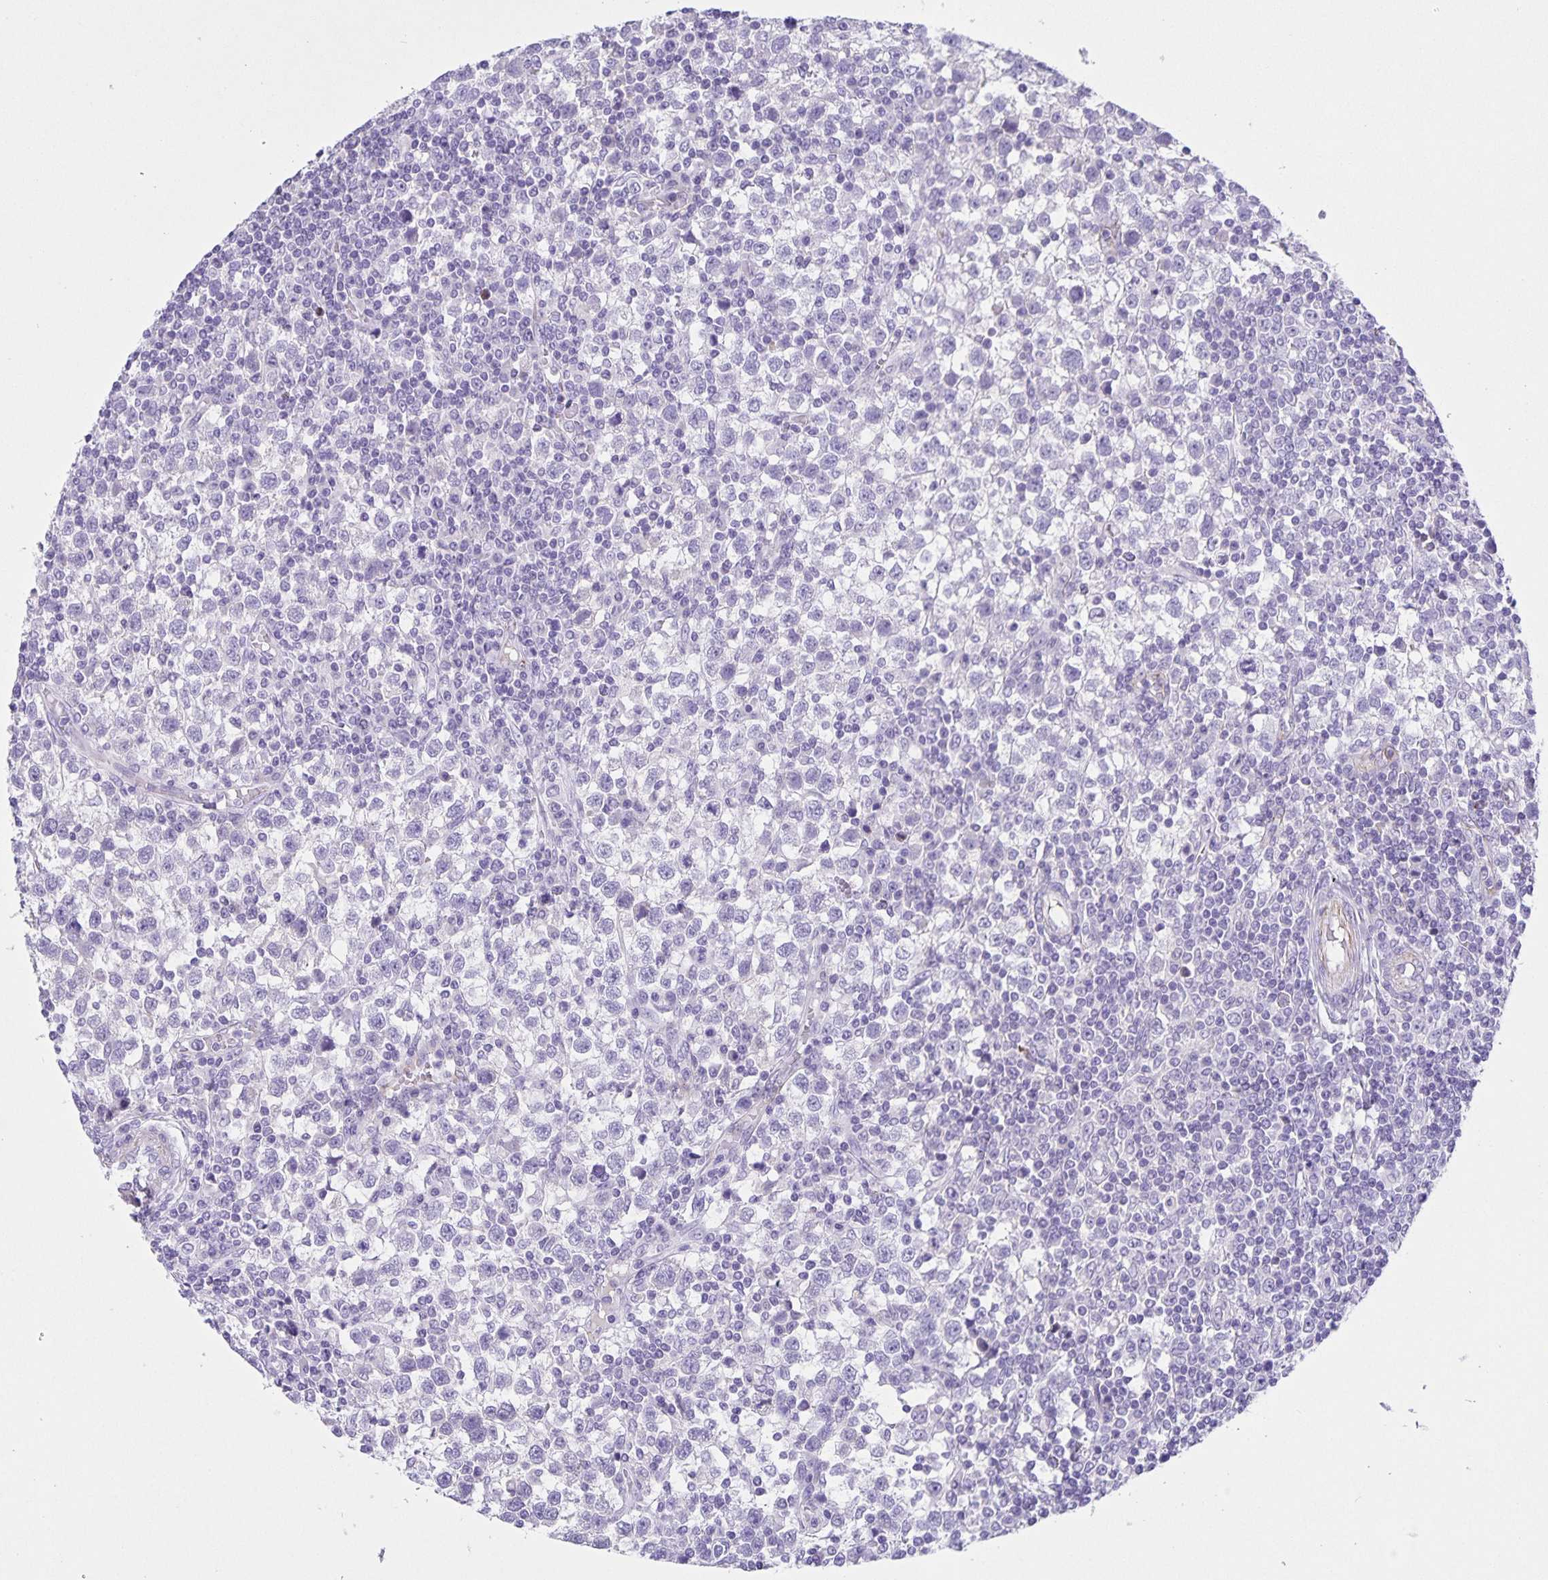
{"staining": {"intensity": "negative", "quantity": "none", "location": "none"}, "tissue": "testis cancer", "cell_type": "Tumor cells", "image_type": "cancer", "snomed": [{"axis": "morphology", "description": "Seminoma, NOS"}, {"axis": "topography", "description": "Testis"}], "caption": "The IHC photomicrograph has no significant positivity in tumor cells of seminoma (testis) tissue. (Brightfield microscopy of DAB immunohistochemistry (IHC) at high magnification).", "gene": "UBQLN3", "patient": {"sex": "male", "age": 34}}